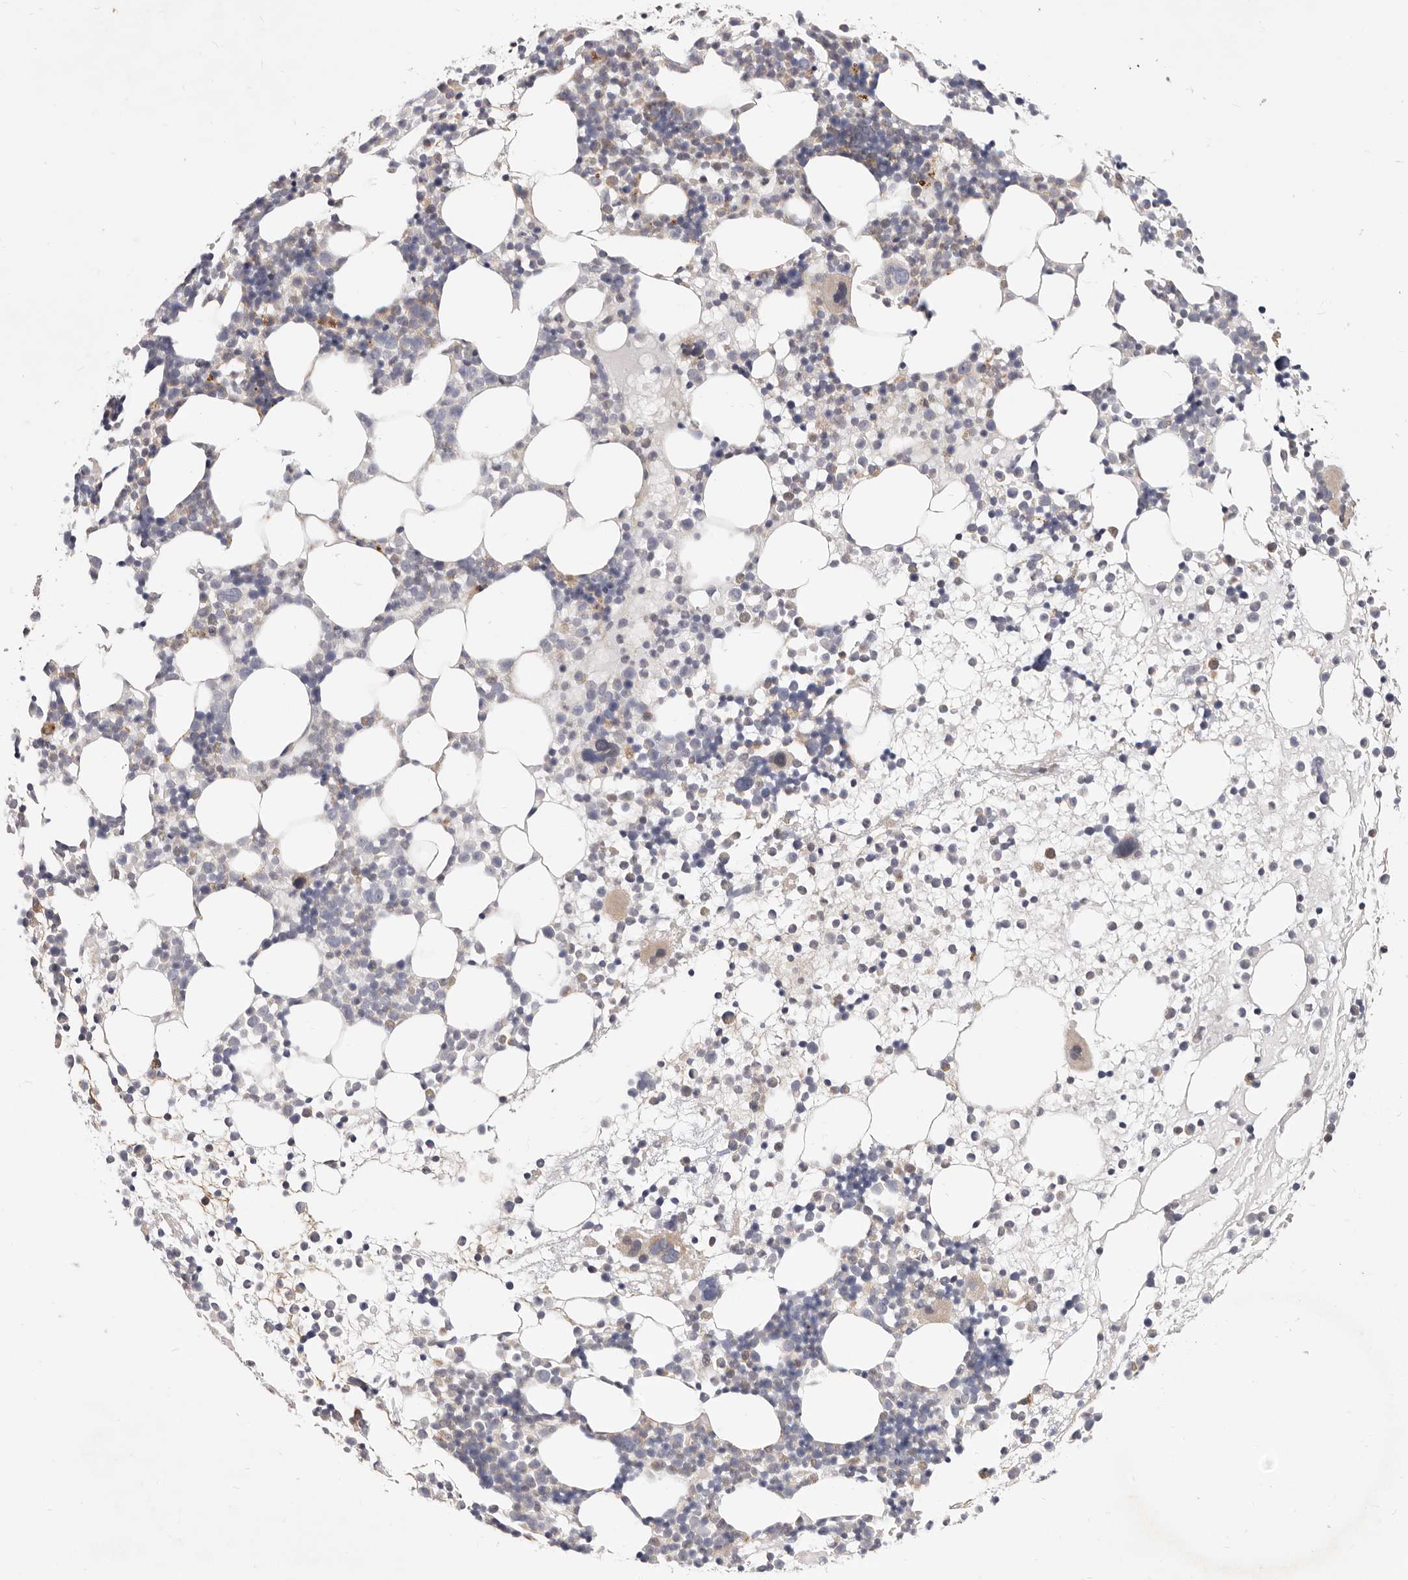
{"staining": {"intensity": "weak", "quantity": "<25%", "location": "cytoplasmic/membranous"}, "tissue": "bone marrow", "cell_type": "Hematopoietic cells", "image_type": "normal", "snomed": [{"axis": "morphology", "description": "Normal tissue, NOS"}, {"axis": "topography", "description": "Bone marrow"}], "caption": "A histopathology image of bone marrow stained for a protein demonstrates no brown staining in hematopoietic cells. The staining is performed using DAB (3,3'-diaminobenzidine) brown chromogen with nuclei counter-stained in using hematoxylin.", "gene": "TOR3A", "patient": {"sex": "female", "age": 57}}